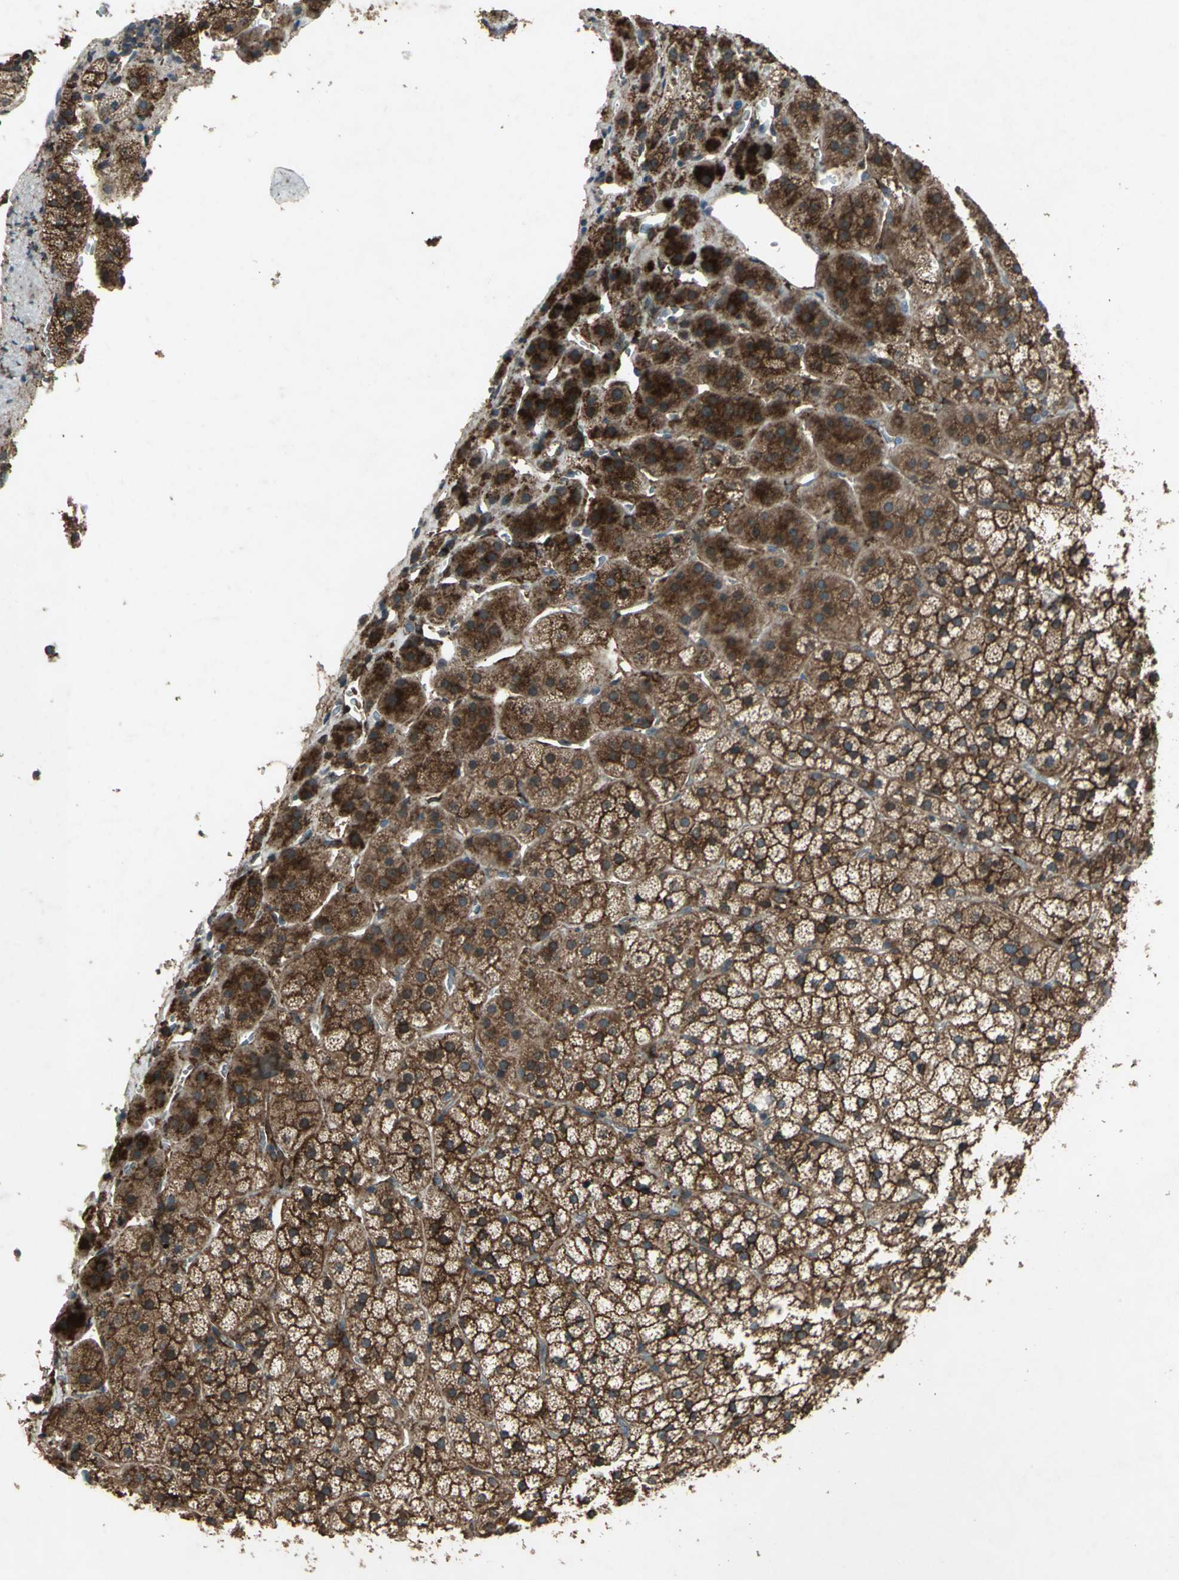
{"staining": {"intensity": "strong", "quantity": ">75%", "location": "cytoplasmic/membranous,nuclear"}, "tissue": "adrenal gland", "cell_type": "Glandular cells", "image_type": "normal", "snomed": [{"axis": "morphology", "description": "Normal tissue, NOS"}, {"axis": "topography", "description": "Adrenal gland"}], "caption": "Protein staining reveals strong cytoplasmic/membranous,nuclear expression in approximately >75% of glandular cells in normal adrenal gland.", "gene": "SEPTIN4", "patient": {"sex": "female", "age": 44}}